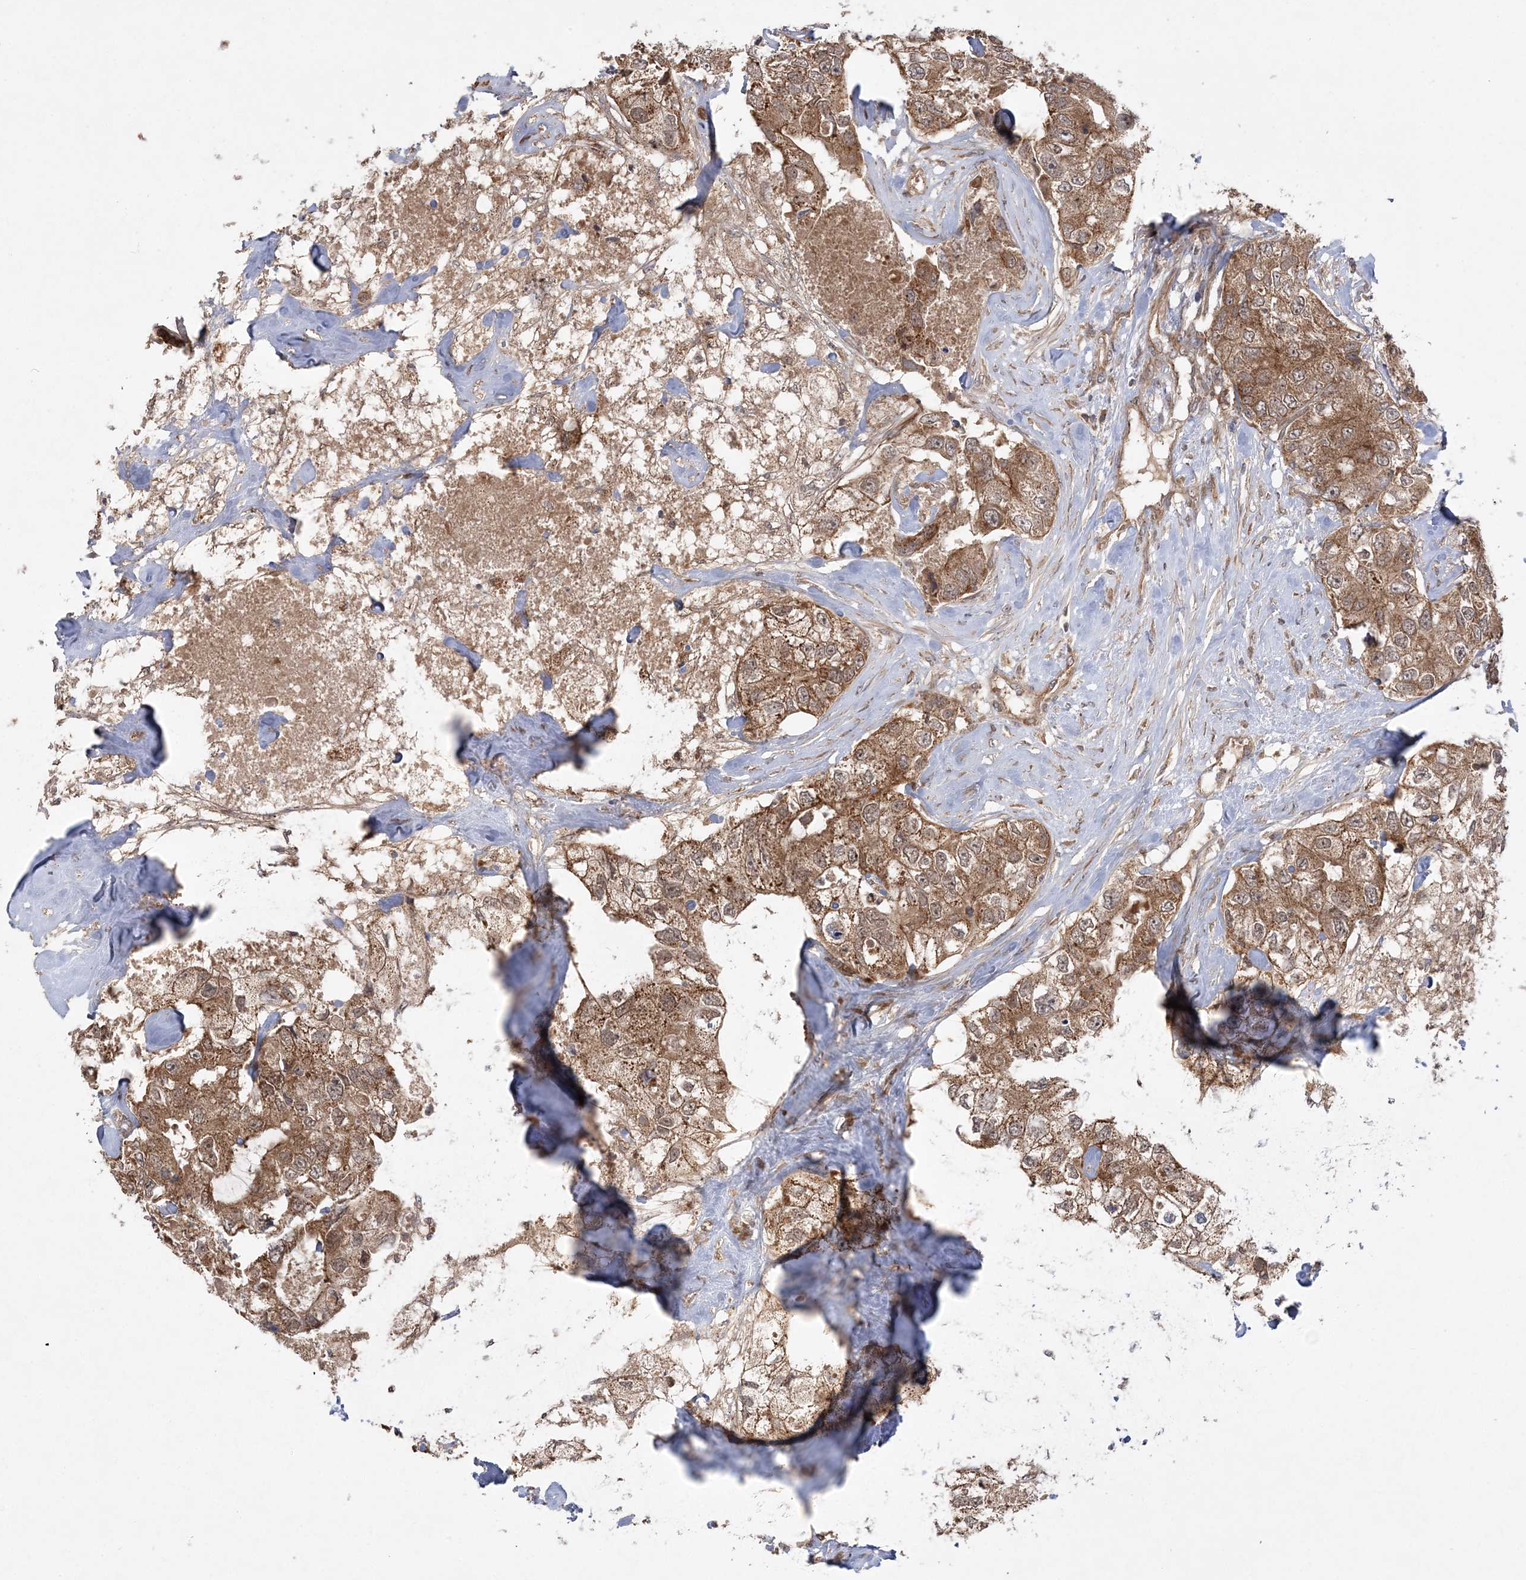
{"staining": {"intensity": "moderate", "quantity": ">75%", "location": "cytoplasmic/membranous"}, "tissue": "breast cancer", "cell_type": "Tumor cells", "image_type": "cancer", "snomed": [{"axis": "morphology", "description": "Duct carcinoma"}, {"axis": "topography", "description": "Breast"}], "caption": "Tumor cells display medium levels of moderate cytoplasmic/membranous staining in about >75% of cells in human breast cancer.", "gene": "MMADHC", "patient": {"sex": "female", "age": 62}}